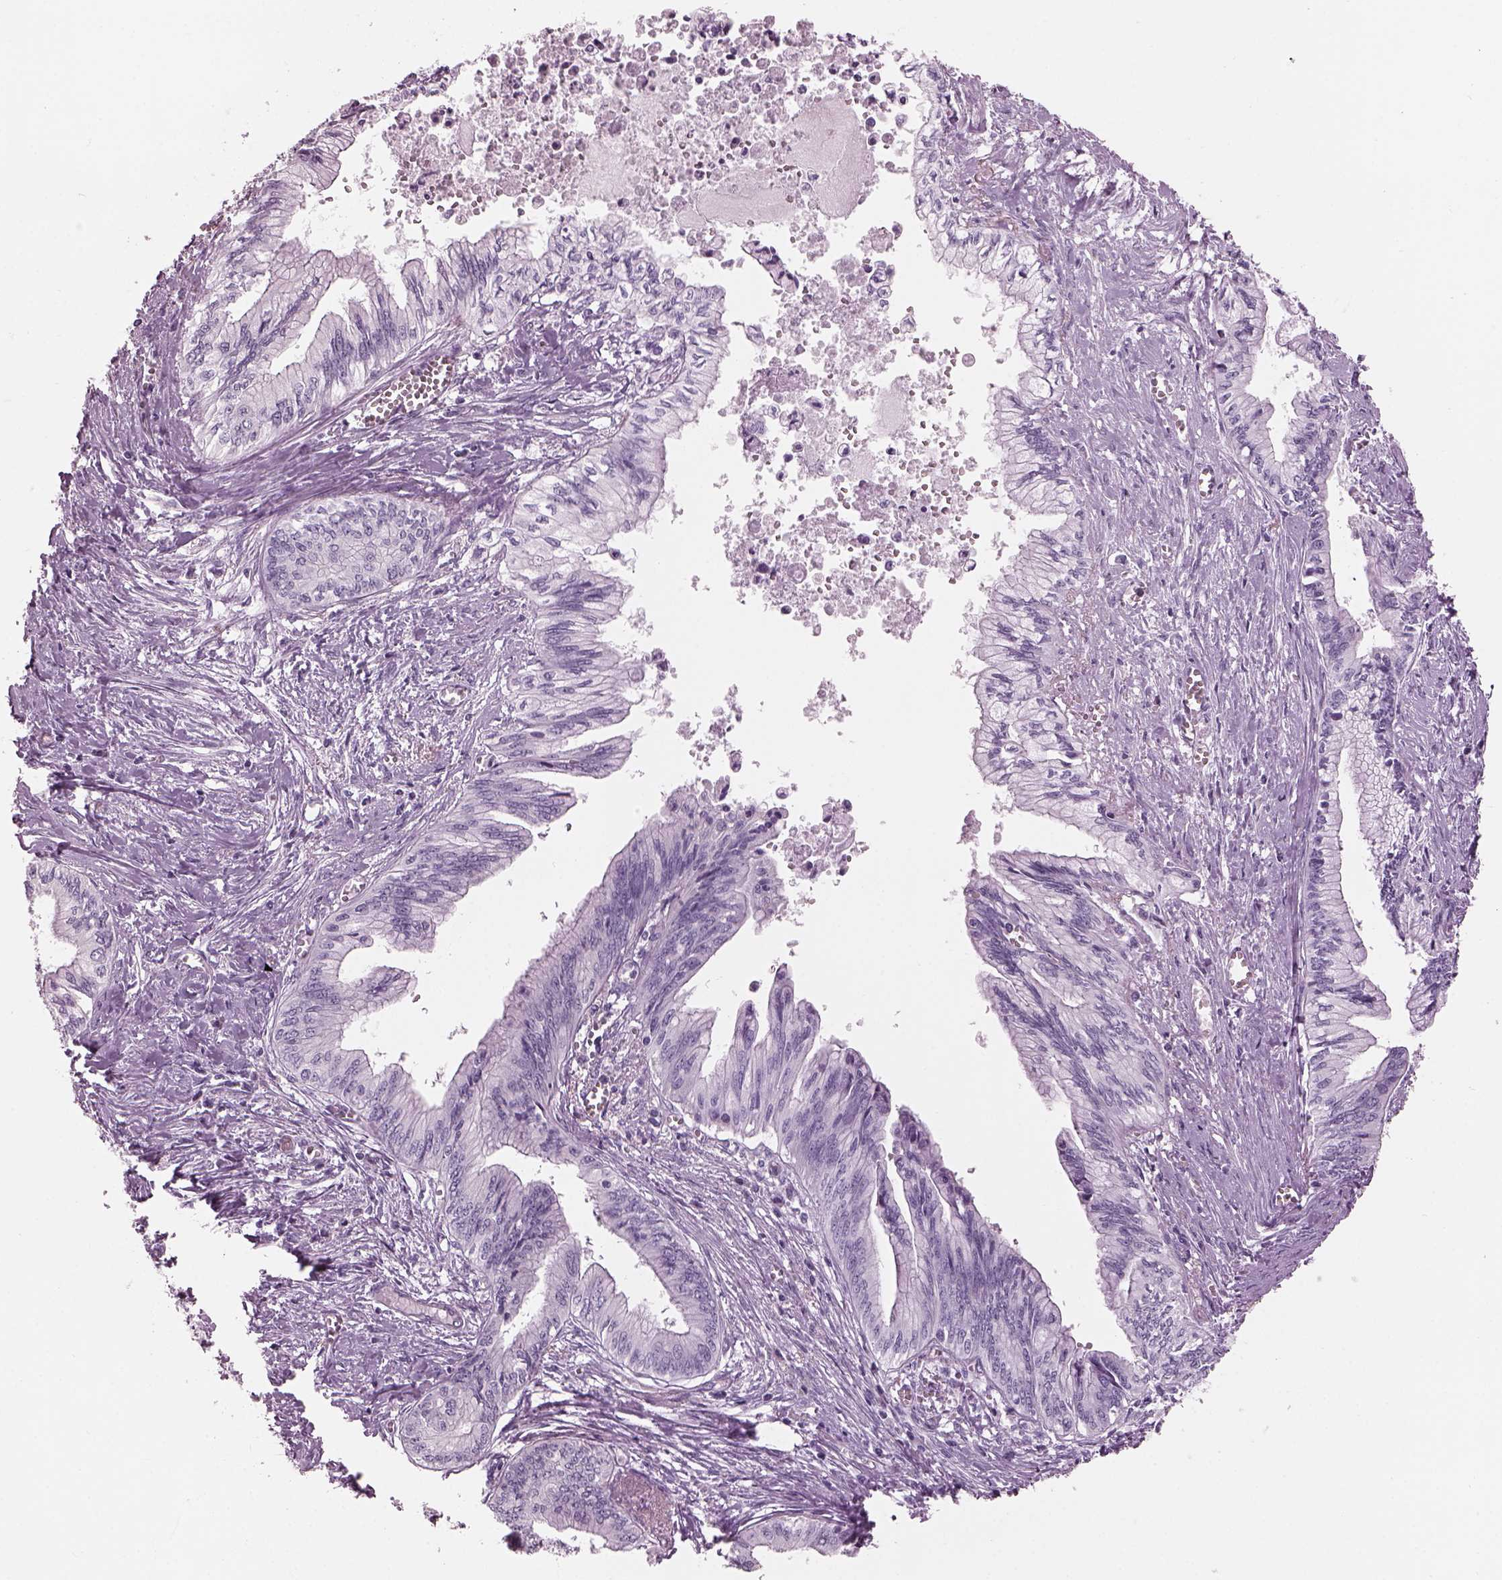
{"staining": {"intensity": "negative", "quantity": "none", "location": "none"}, "tissue": "pancreatic cancer", "cell_type": "Tumor cells", "image_type": "cancer", "snomed": [{"axis": "morphology", "description": "Adenocarcinoma, NOS"}, {"axis": "topography", "description": "Pancreas"}], "caption": "An immunohistochemistry (IHC) photomicrograph of pancreatic adenocarcinoma is shown. There is no staining in tumor cells of pancreatic adenocarcinoma.", "gene": "HYDIN", "patient": {"sex": "female", "age": 61}}